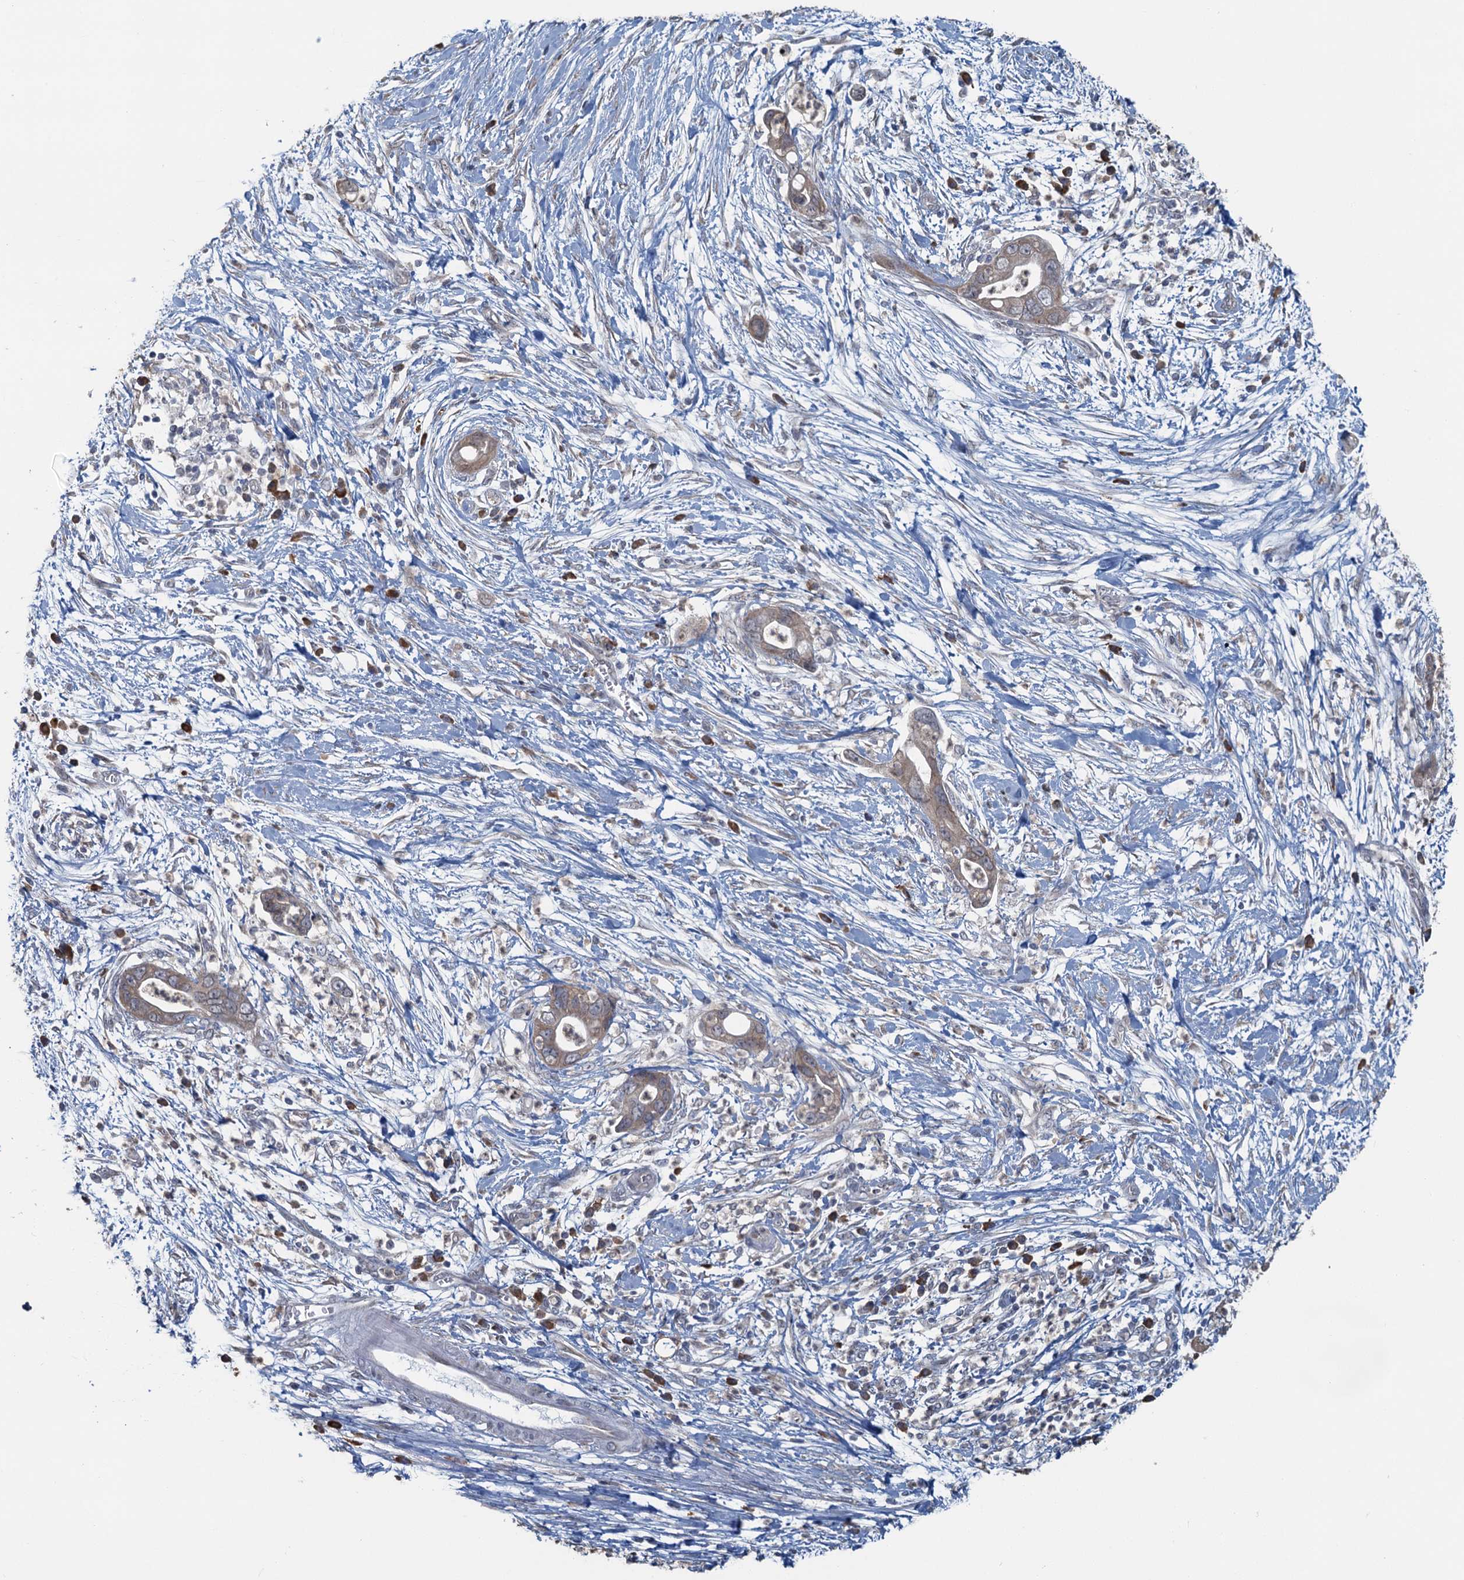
{"staining": {"intensity": "weak", "quantity": ">75%", "location": "cytoplasmic/membranous"}, "tissue": "pancreatic cancer", "cell_type": "Tumor cells", "image_type": "cancer", "snomed": [{"axis": "morphology", "description": "Adenocarcinoma, NOS"}, {"axis": "topography", "description": "Pancreas"}], "caption": "An image showing weak cytoplasmic/membranous staining in approximately >75% of tumor cells in pancreatic adenocarcinoma, as visualized by brown immunohistochemical staining.", "gene": "TEX35", "patient": {"sex": "male", "age": 75}}